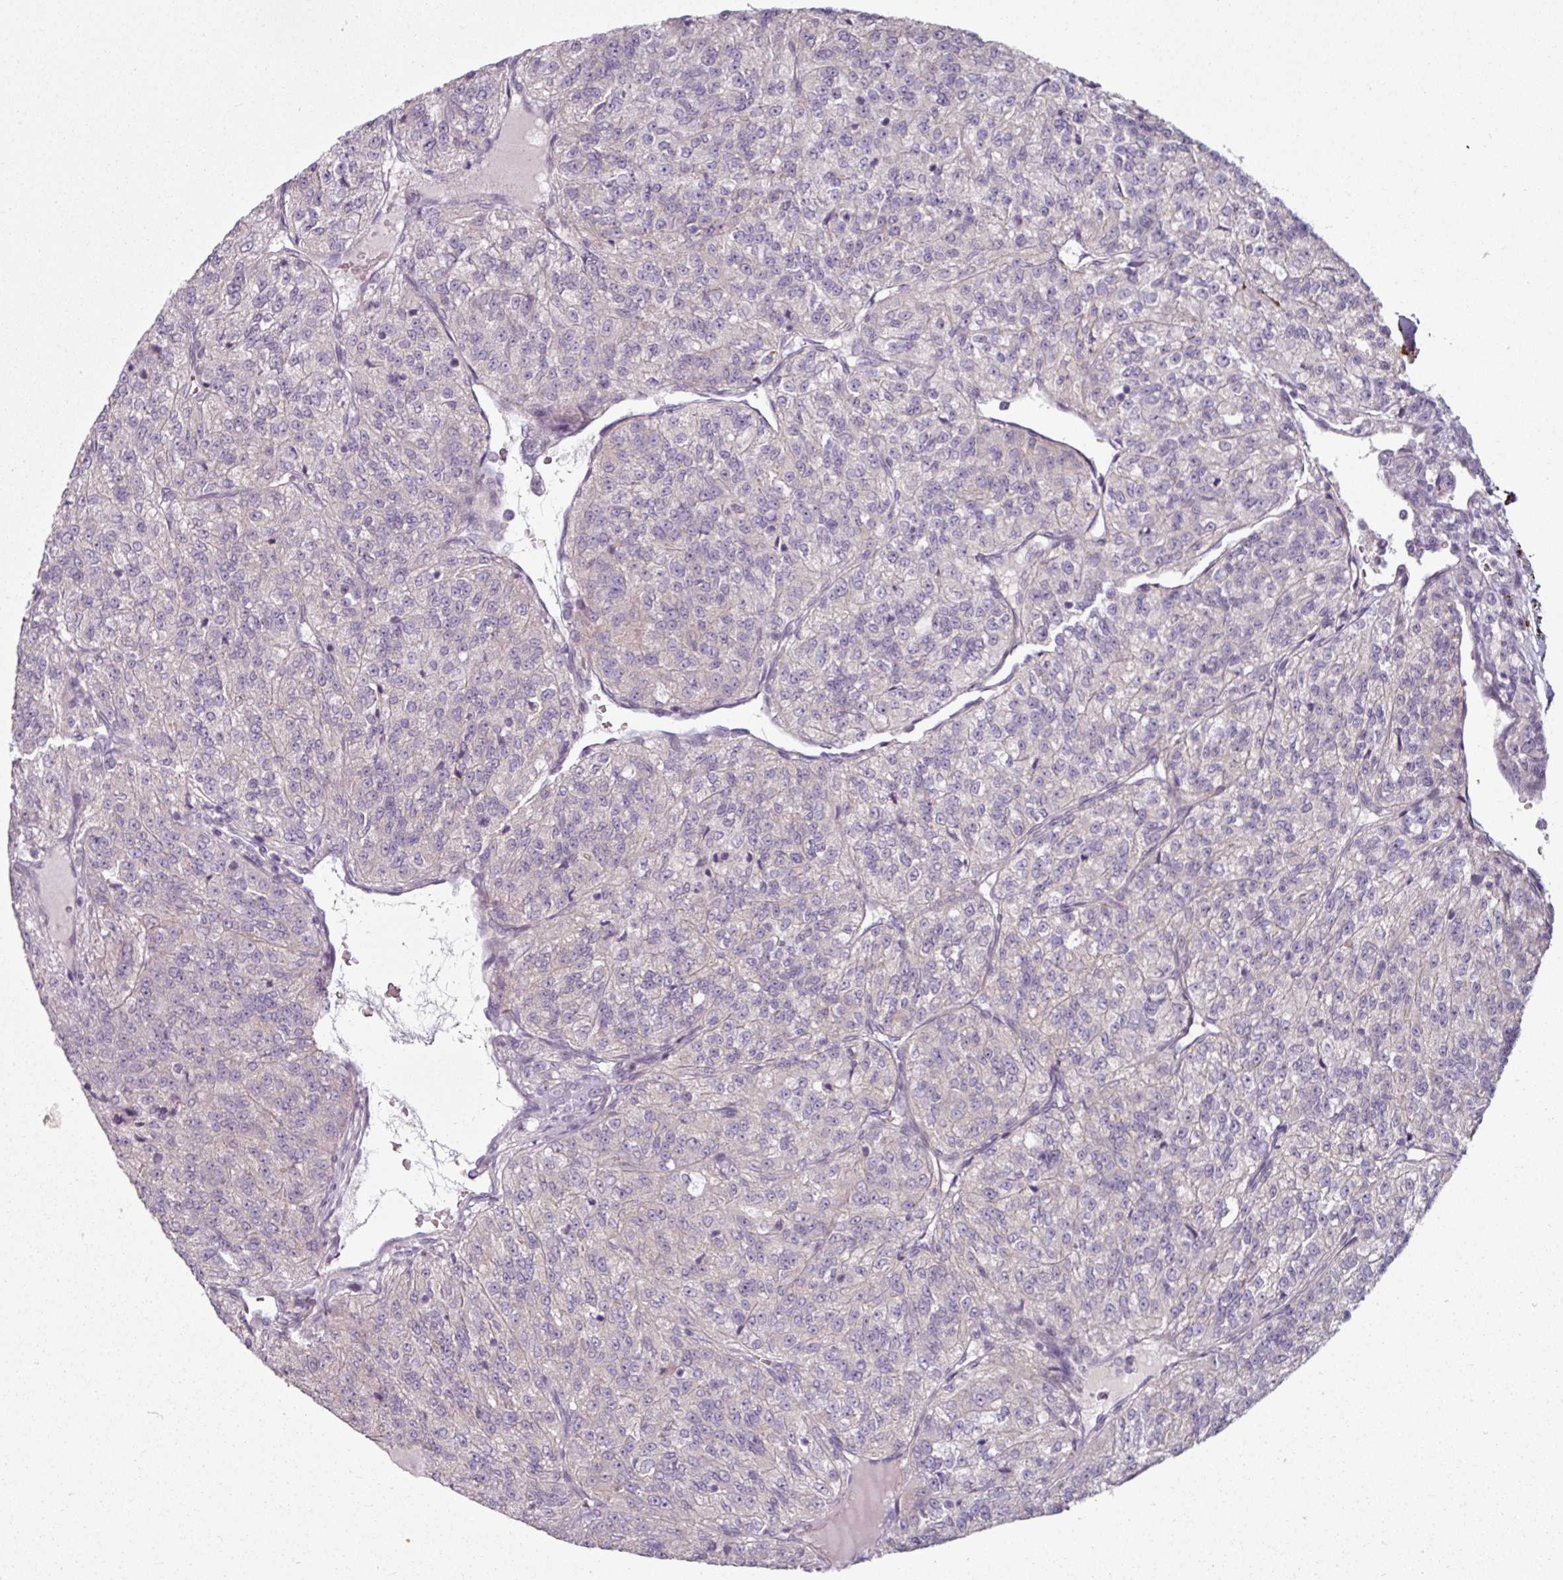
{"staining": {"intensity": "negative", "quantity": "none", "location": "none"}, "tissue": "renal cancer", "cell_type": "Tumor cells", "image_type": "cancer", "snomed": [{"axis": "morphology", "description": "Adenocarcinoma, NOS"}, {"axis": "topography", "description": "Kidney"}], "caption": "Immunohistochemical staining of renal adenocarcinoma reveals no significant staining in tumor cells.", "gene": "MTMR14", "patient": {"sex": "female", "age": 63}}